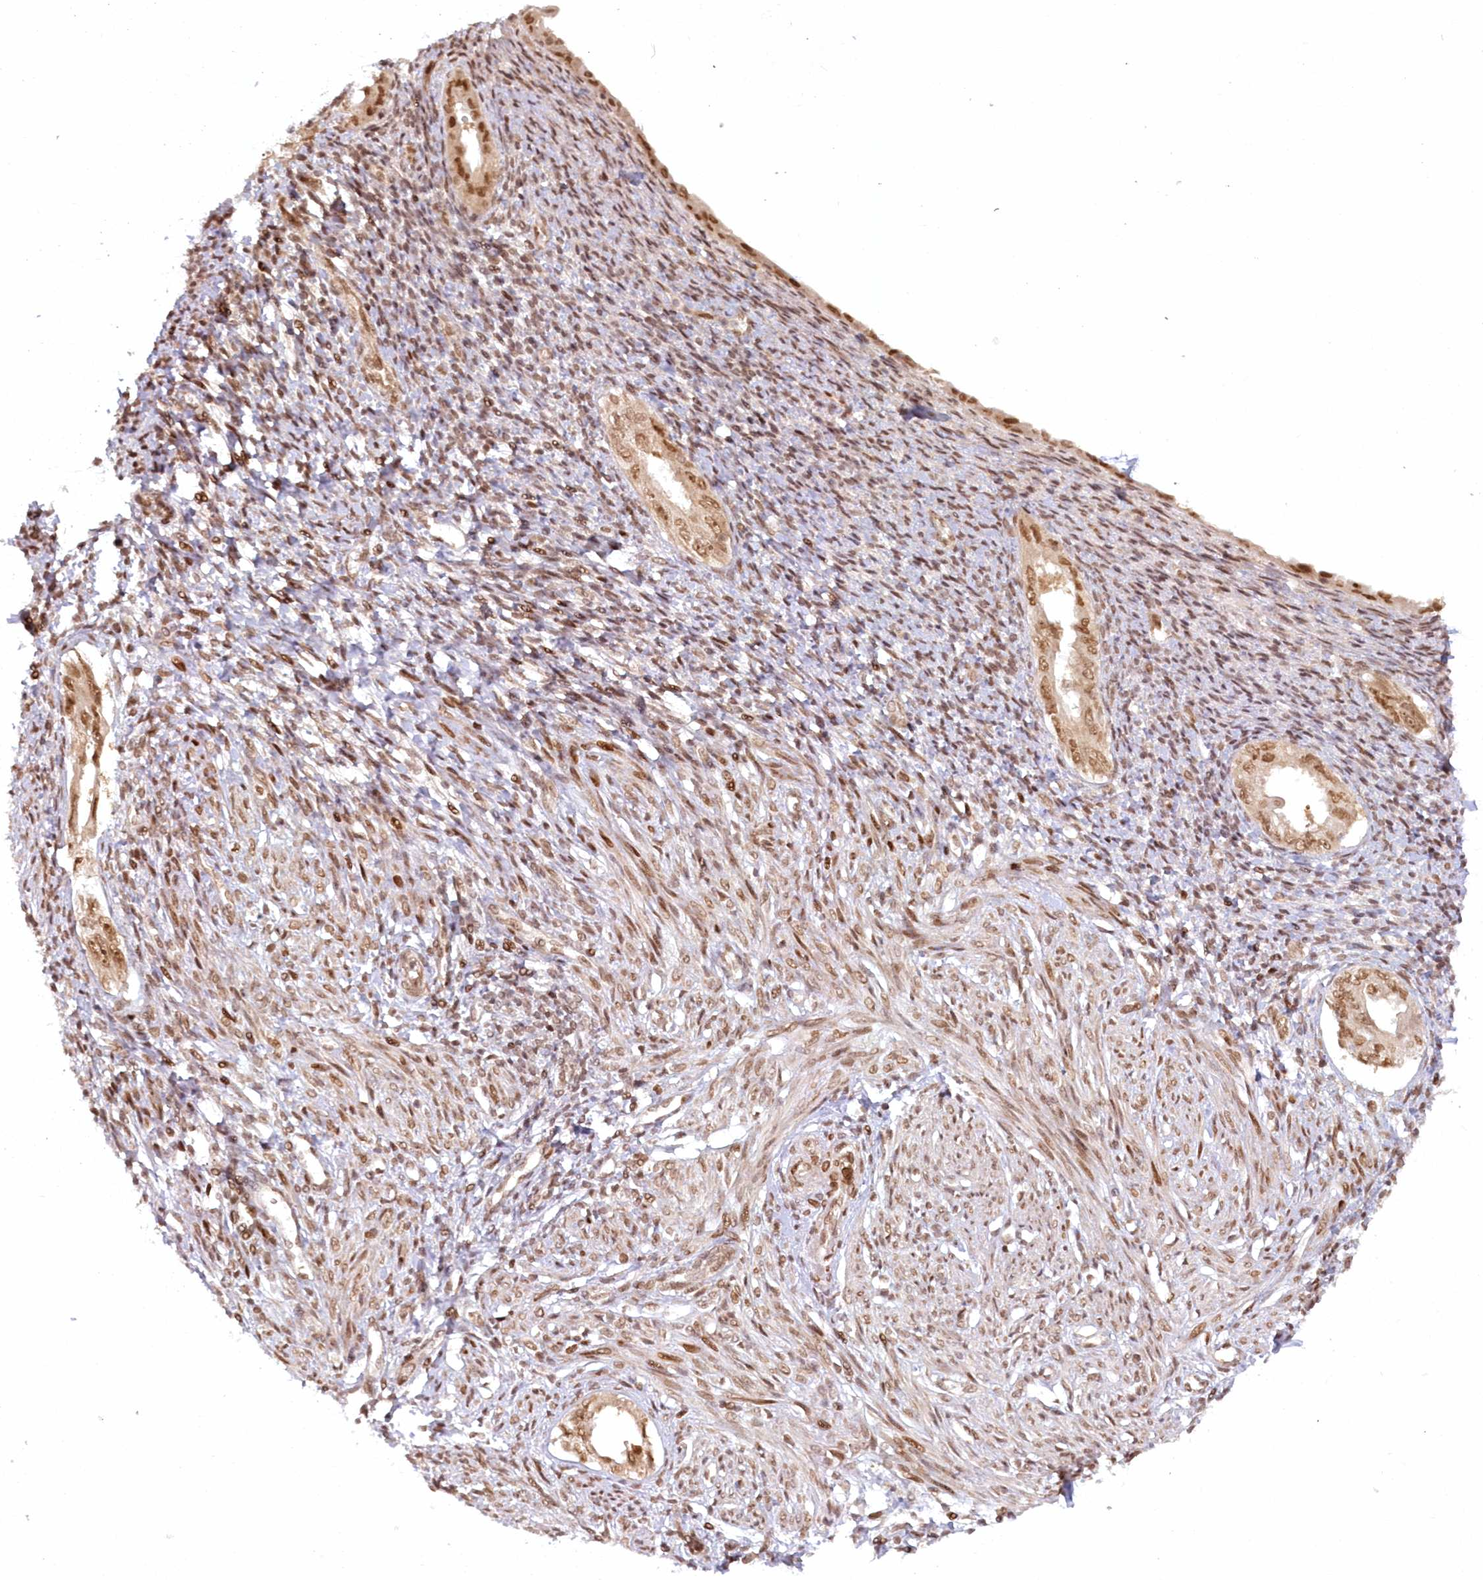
{"staining": {"intensity": "negative", "quantity": "none", "location": "none"}, "tissue": "endometrium", "cell_type": "Cells in endometrial stroma", "image_type": "normal", "snomed": [{"axis": "morphology", "description": "Normal tissue, NOS"}, {"axis": "topography", "description": "Endometrium"}], "caption": "DAB (3,3'-diaminobenzidine) immunohistochemical staining of normal endometrium exhibits no significant expression in cells in endometrial stroma. (Immunohistochemistry (ihc), brightfield microscopy, high magnification).", "gene": "TOGARAM2", "patient": {"sex": "female", "age": 66}}